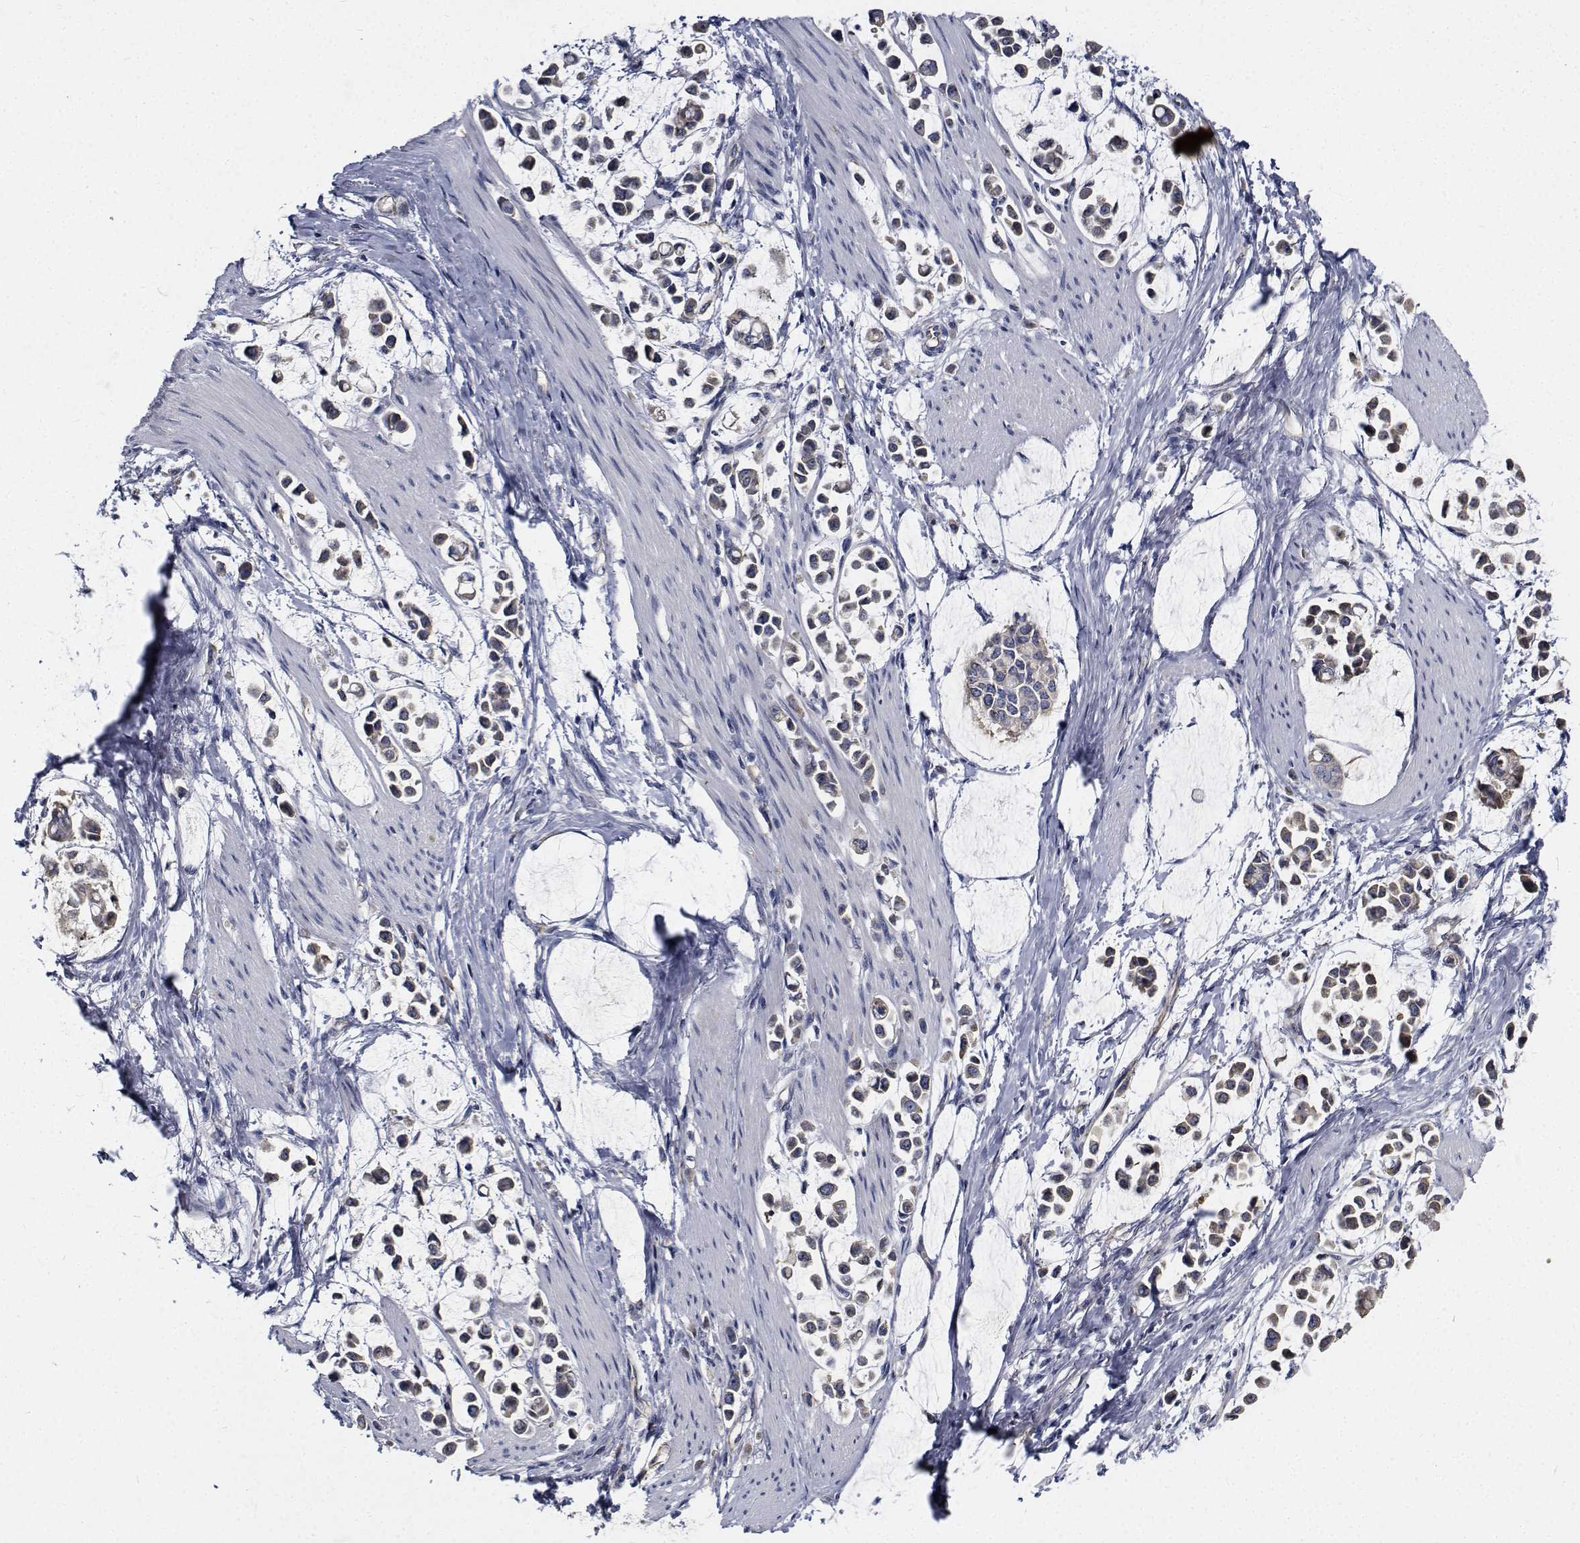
{"staining": {"intensity": "weak", "quantity": ">75%", "location": "cytoplasmic/membranous"}, "tissue": "stomach cancer", "cell_type": "Tumor cells", "image_type": "cancer", "snomed": [{"axis": "morphology", "description": "Adenocarcinoma, NOS"}, {"axis": "topography", "description": "Stomach"}], "caption": "Human stomach cancer stained with a brown dye displays weak cytoplasmic/membranous positive expression in about >75% of tumor cells.", "gene": "TTBK1", "patient": {"sex": "male", "age": 82}}